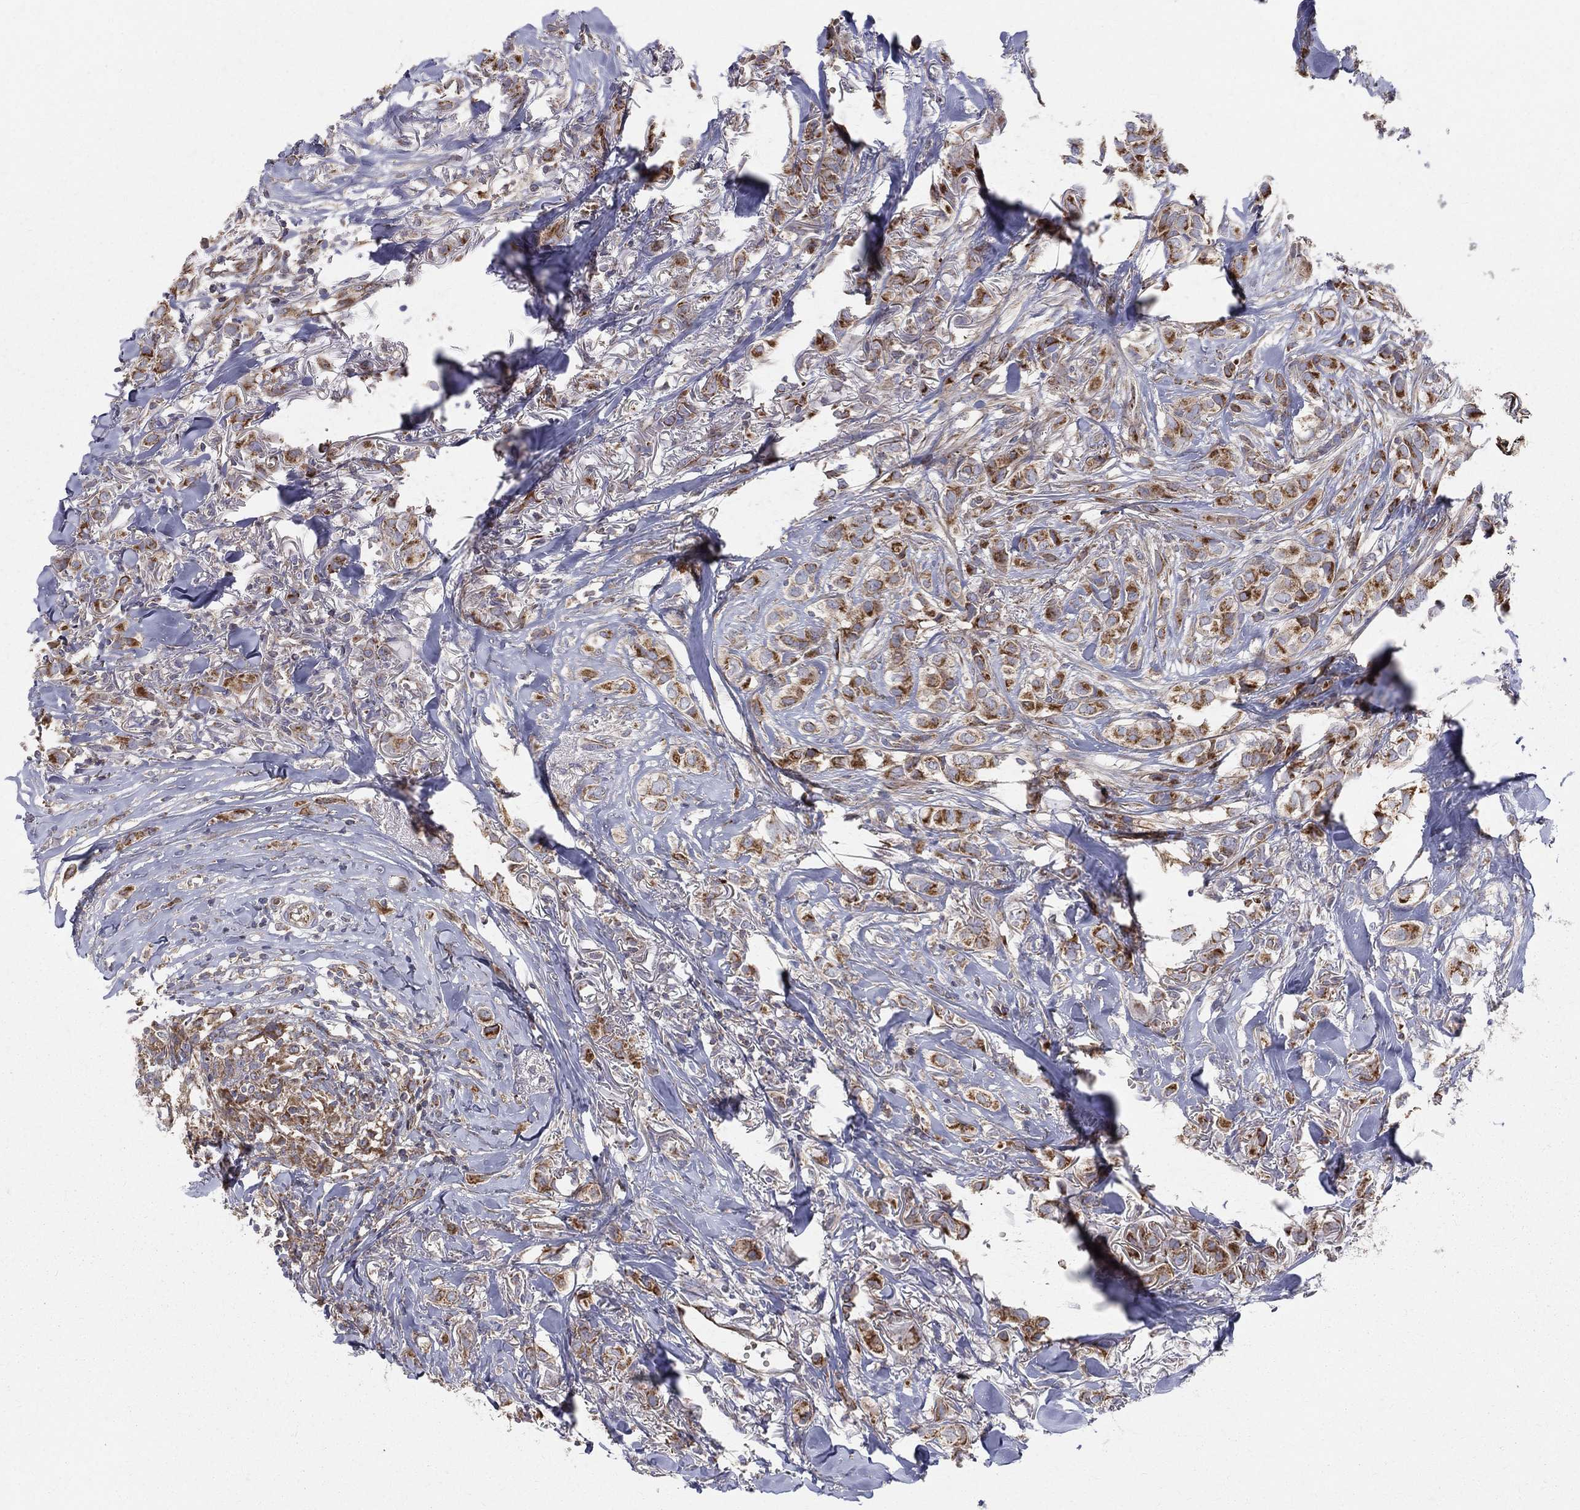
{"staining": {"intensity": "strong", "quantity": "25%-75%", "location": "cytoplasmic/membranous"}, "tissue": "breast cancer", "cell_type": "Tumor cells", "image_type": "cancer", "snomed": [{"axis": "morphology", "description": "Duct carcinoma"}, {"axis": "topography", "description": "Breast"}], "caption": "Immunohistochemistry (IHC) image of neoplastic tissue: human breast cancer stained using immunohistochemistry (IHC) demonstrates high levels of strong protein expression localized specifically in the cytoplasmic/membranous of tumor cells, appearing as a cytoplasmic/membranous brown color.", "gene": "MIX23", "patient": {"sex": "female", "age": 85}}